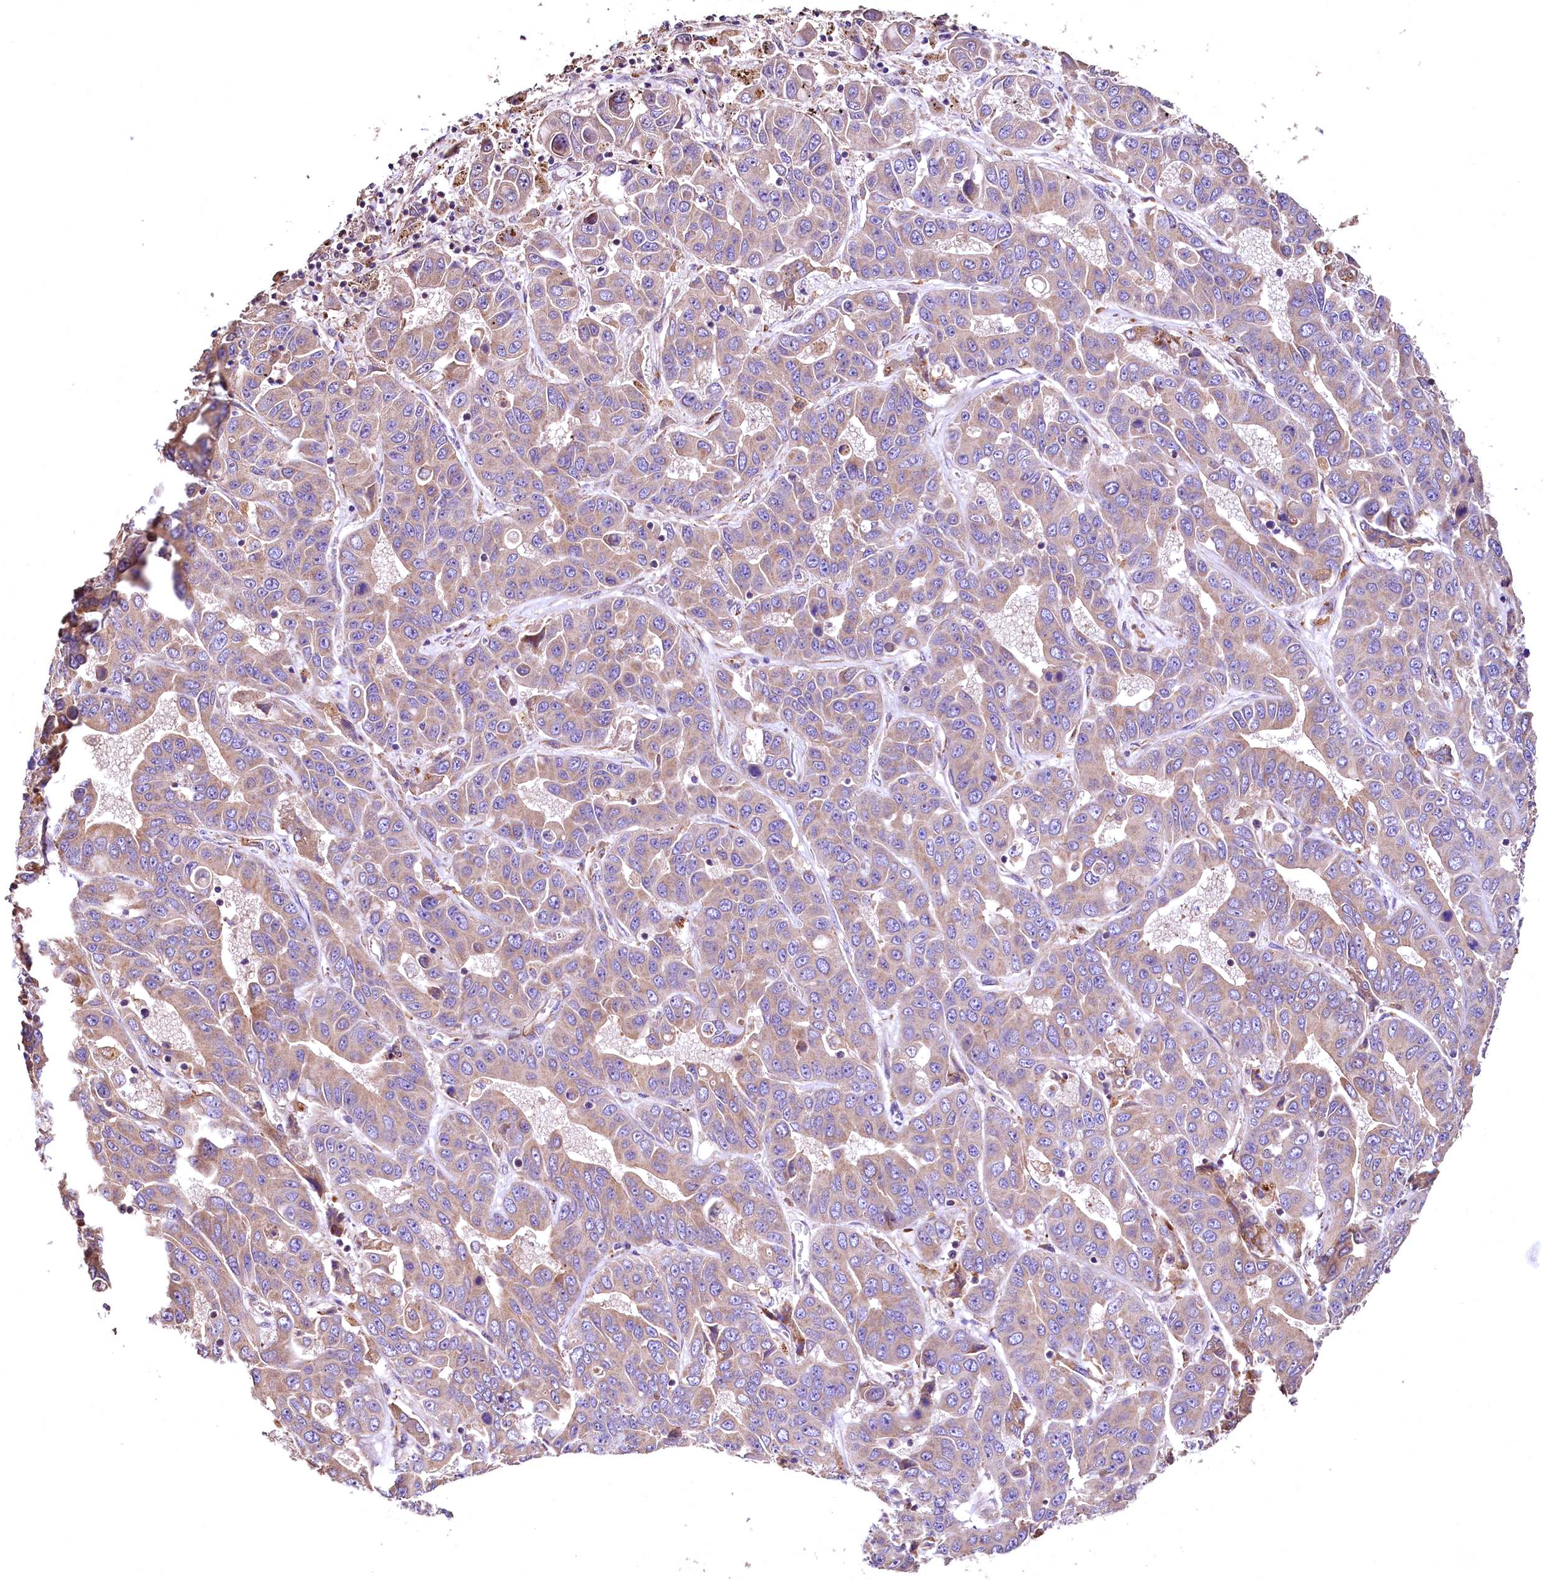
{"staining": {"intensity": "weak", "quantity": ">75%", "location": "cytoplasmic/membranous"}, "tissue": "liver cancer", "cell_type": "Tumor cells", "image_type": "cancer", "snomed": [{"axis": "morphology", "description": "Cholangiocarcinoma"}, {"axis": "topography", "description": "Liver"}], "caption": "Protein analysis of liver cholangiocarcinoma tissue shows weak cytoplasmic/membranous positivity in approximately >75% of tumor cells.", "gene": "RASSF1", "patient": {"sex": "female", "age": 52}}